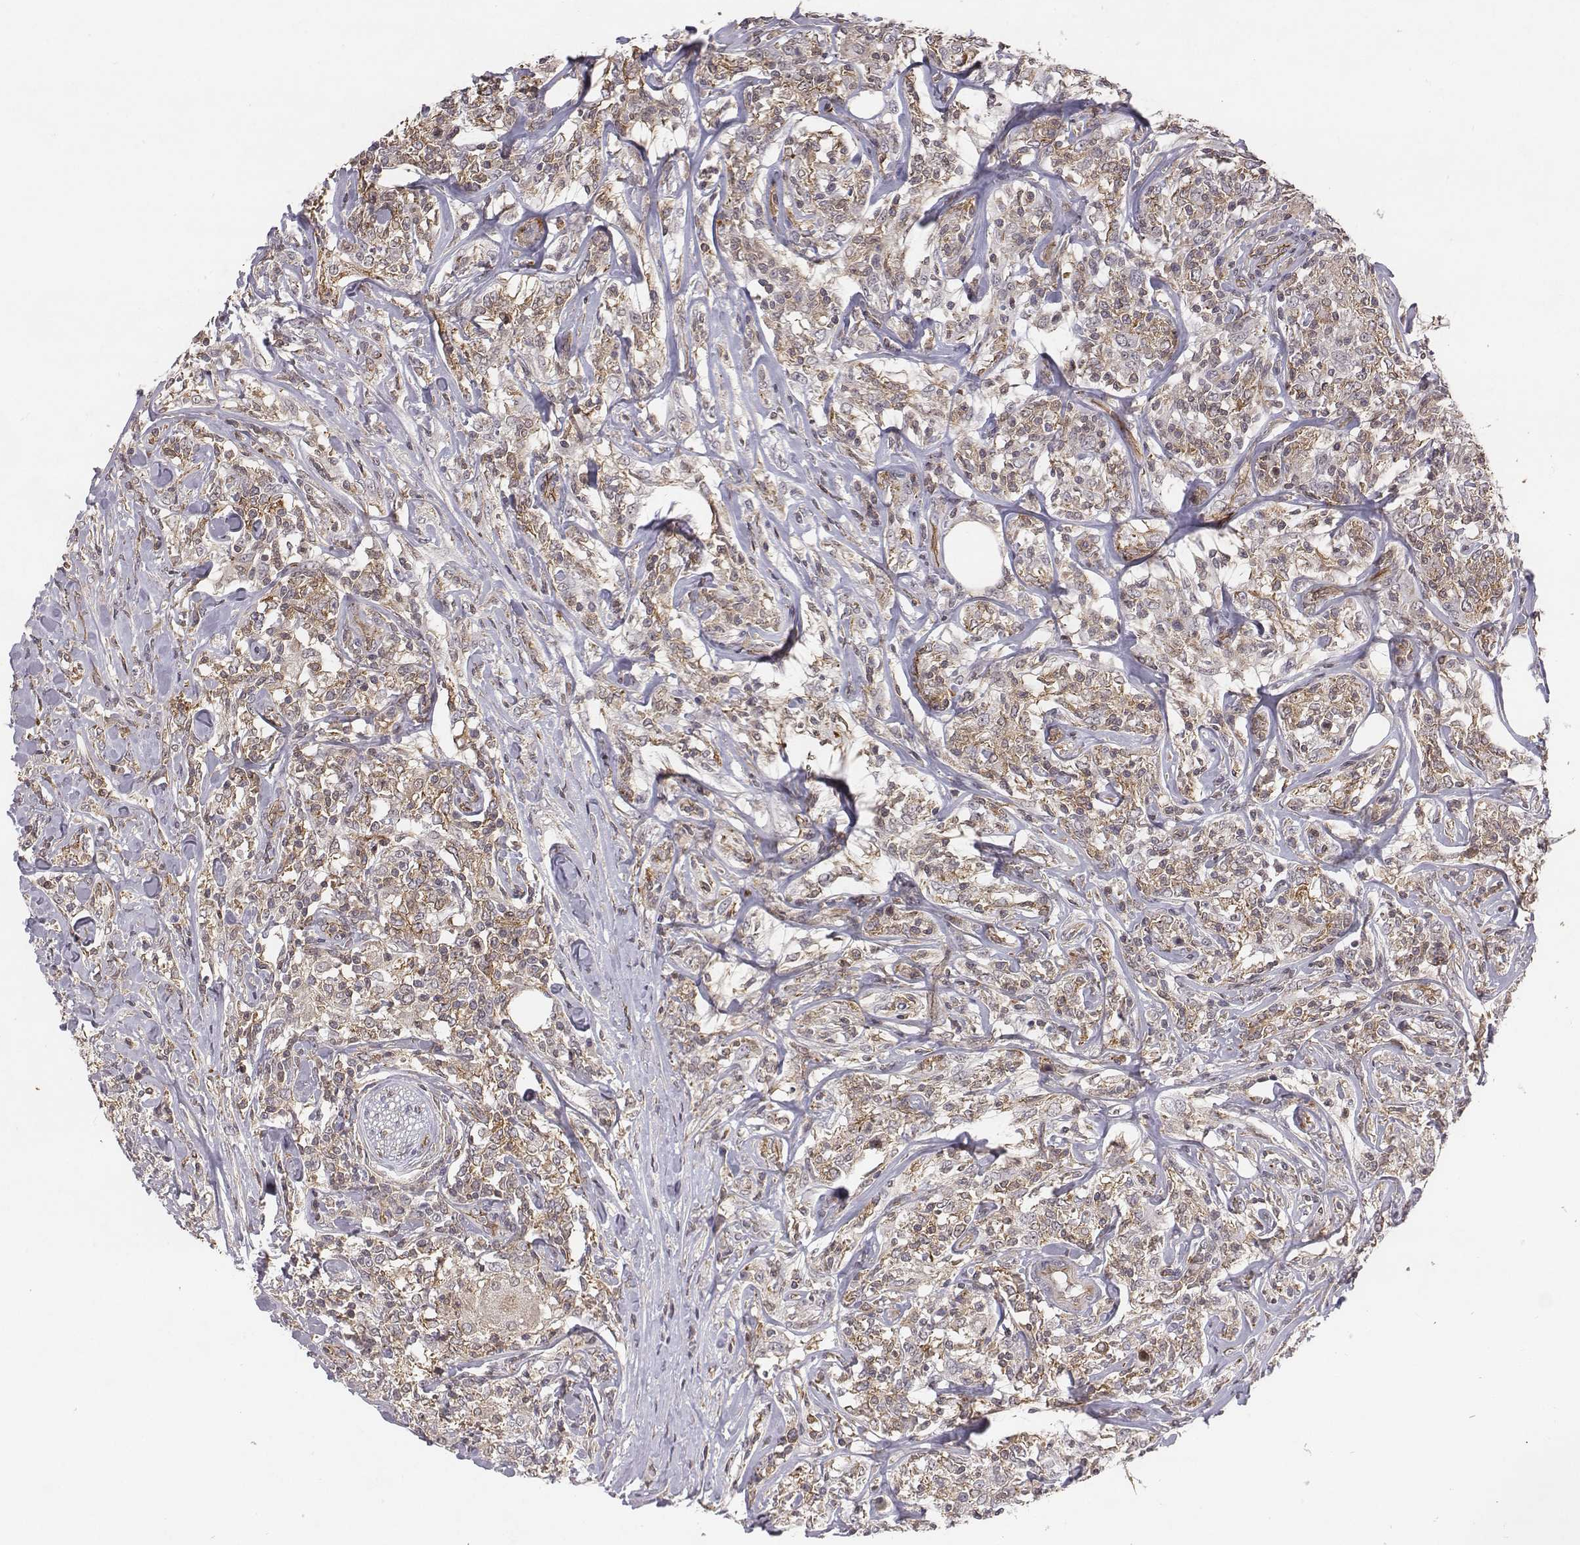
{"staining": {"intensity": "moderate", "quantity": "<25%", "location": "cytoplasmic/membranous"}, "tissue": "lymphoma", "cell_type": "Tumor cells", "image_type": "cancer", "snomed": [{"axis": "morphology", "description": "Malignant lymphoma, non-Hodgkin's type, High grade"}, {"axis": "topography", "description": "Lymph node"}], "caption": "This is a micrograph of immunohistochemistry staining of lymphoma, which shows moderate expression in the cytoplasmic/membranous of tumor cells.", "gene": "PTPRG", "patient": {"sex": "female", "age": 84}}